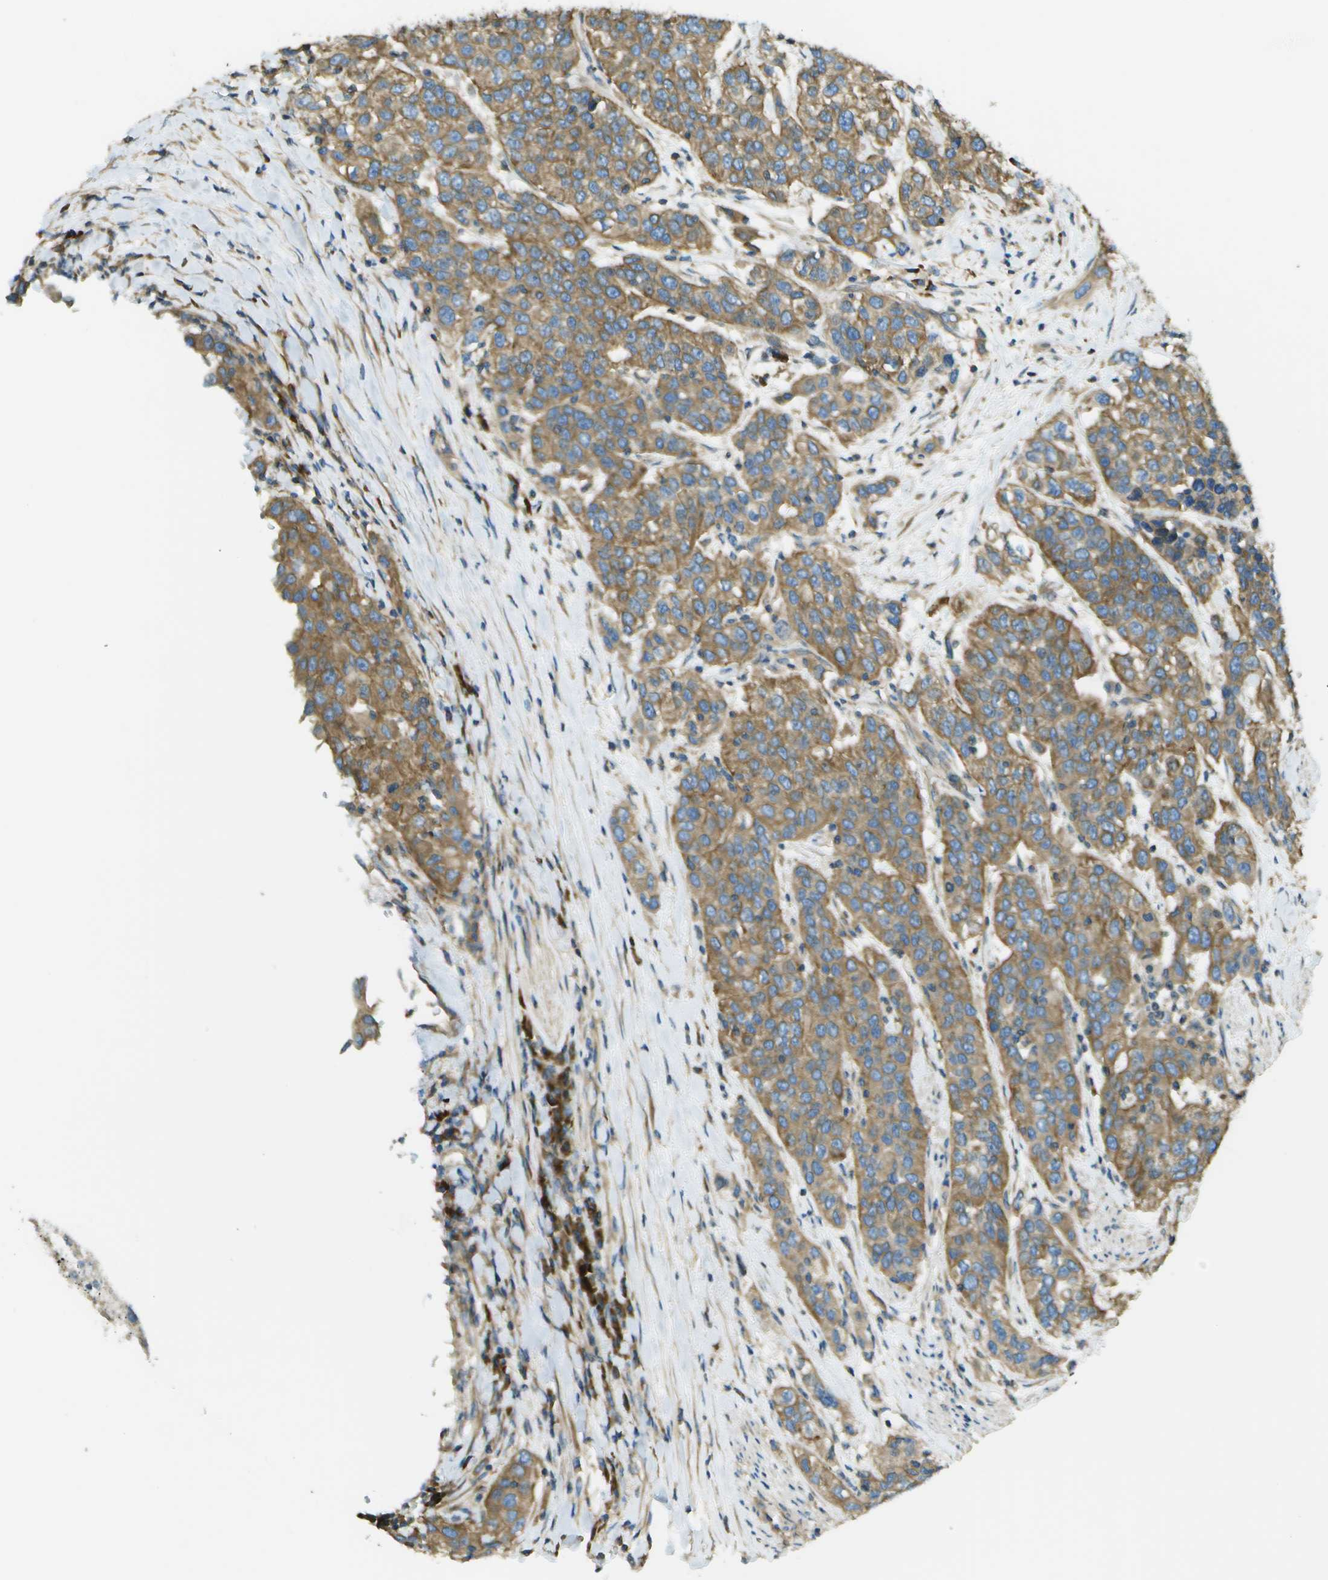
{"staining": {"intensity": "moderate", "quantity": ">75%", "location": "cytoplasmic/membranous"}, "tissue": "urothelial cancer", "cell_type": "Tumor cells", "image_type": "cancer", "snomed": [{"axis": "morphology", "description": "Urothelial carcinoma, High grade"}, {"axis": "topography", "description": "Urinary bladder"}], "caption": "A histopathology image of urothelial carcinoma (high-grade) stained for a protein displays moderate cytoplasmic/membranous brown staining in tumor cells.", "gene": "DNAJB11", "patient": {"sex": "female", "age": 80}}